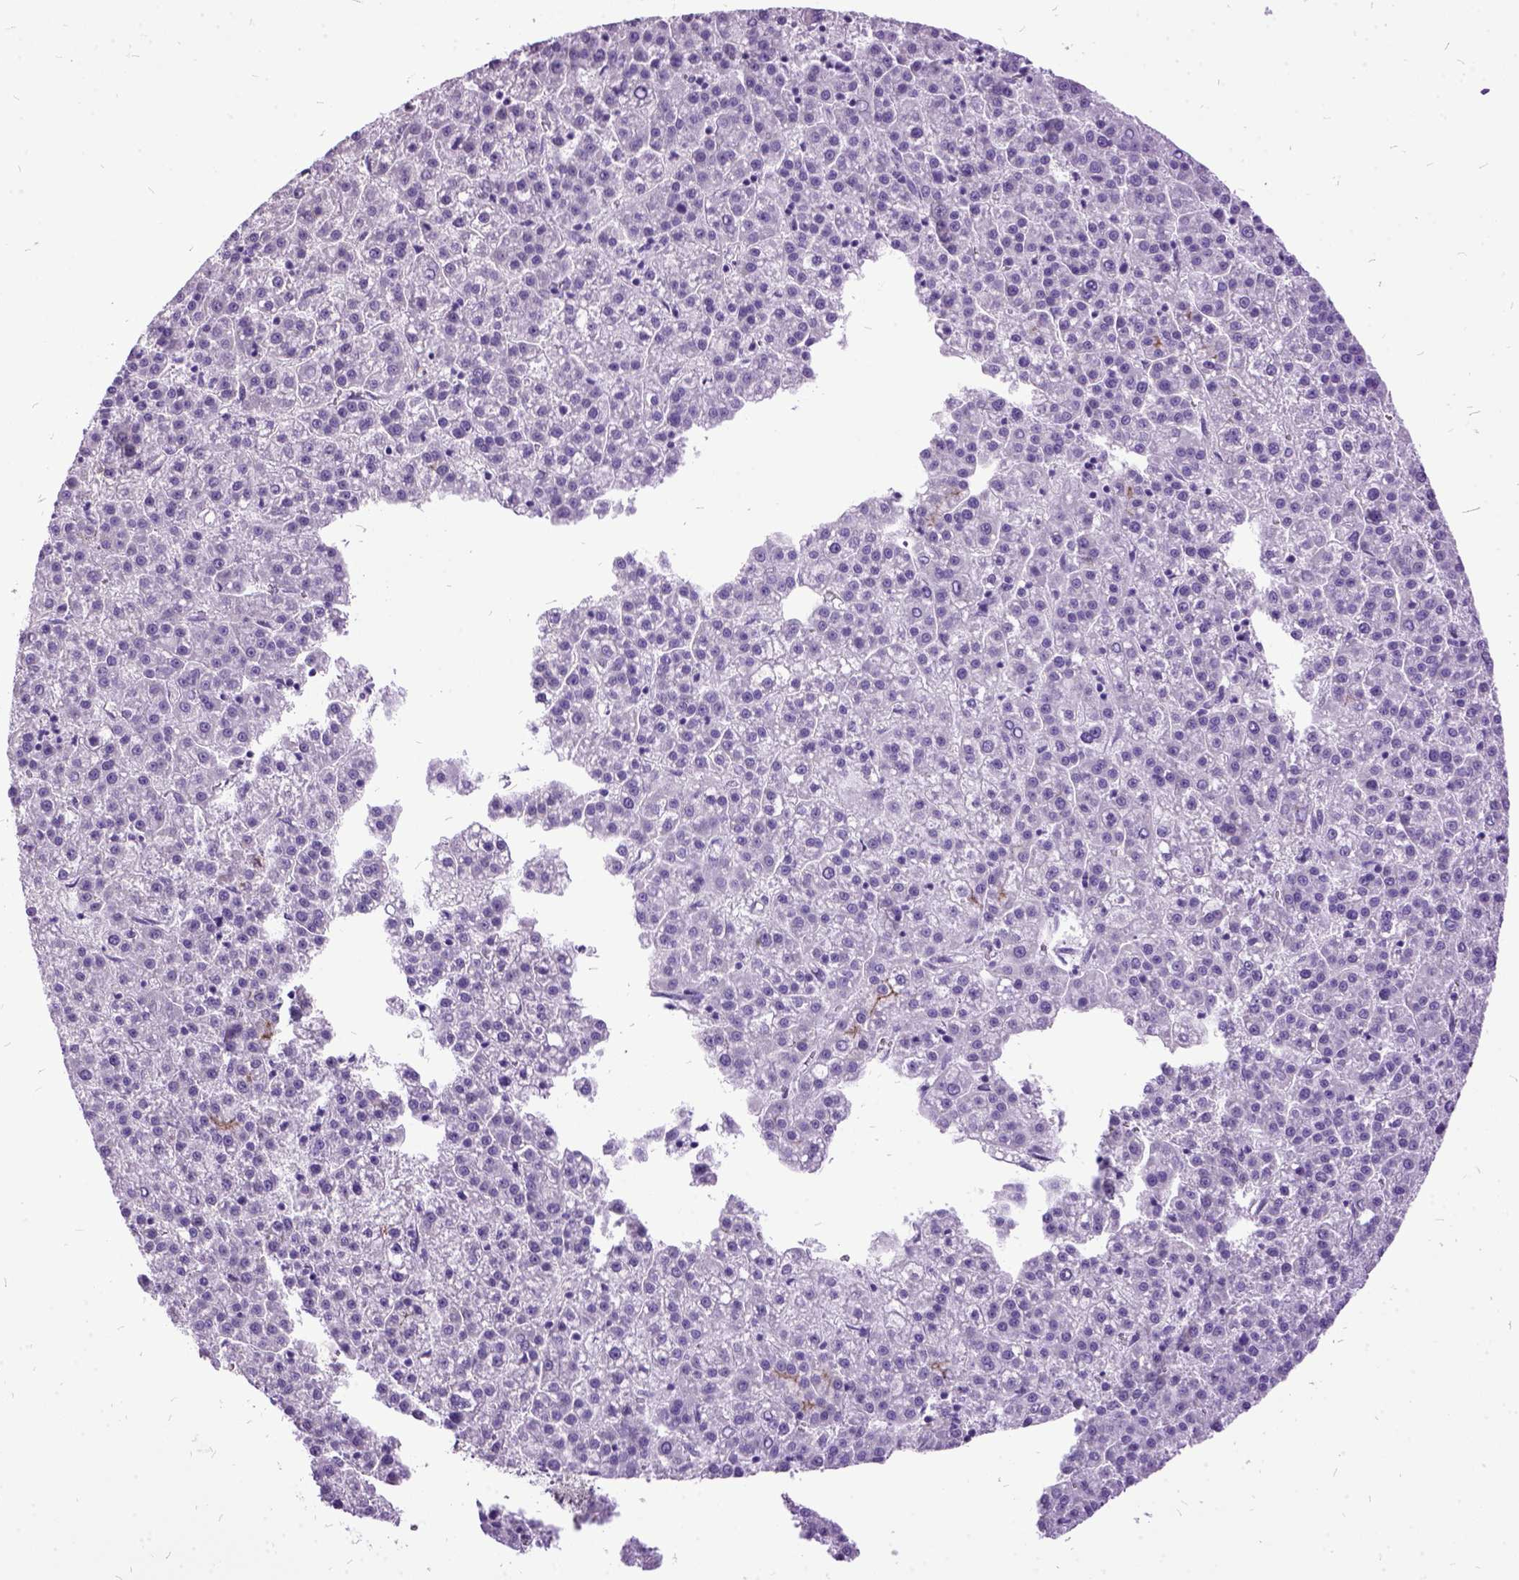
{"staining": {"intensity": "negative", "quantity": "none", "location": "none"}, "tissue": "liver cancer", "cell_type": "Tumor cells", "image_type": "cancer", "snomed": [{"axis": "morphology", "description": "Carcinoma, Hepatocellular, NOS"}, {"axis": "topography", "description": "Liver"}], "caption": "This is an immunohistochemistry (IHC) histopathology image of human liver hepatocellular carcinoma. There is no expression in tumor cells.", "gene": "MME", "patient": {"sex": "female", "age": 58}}